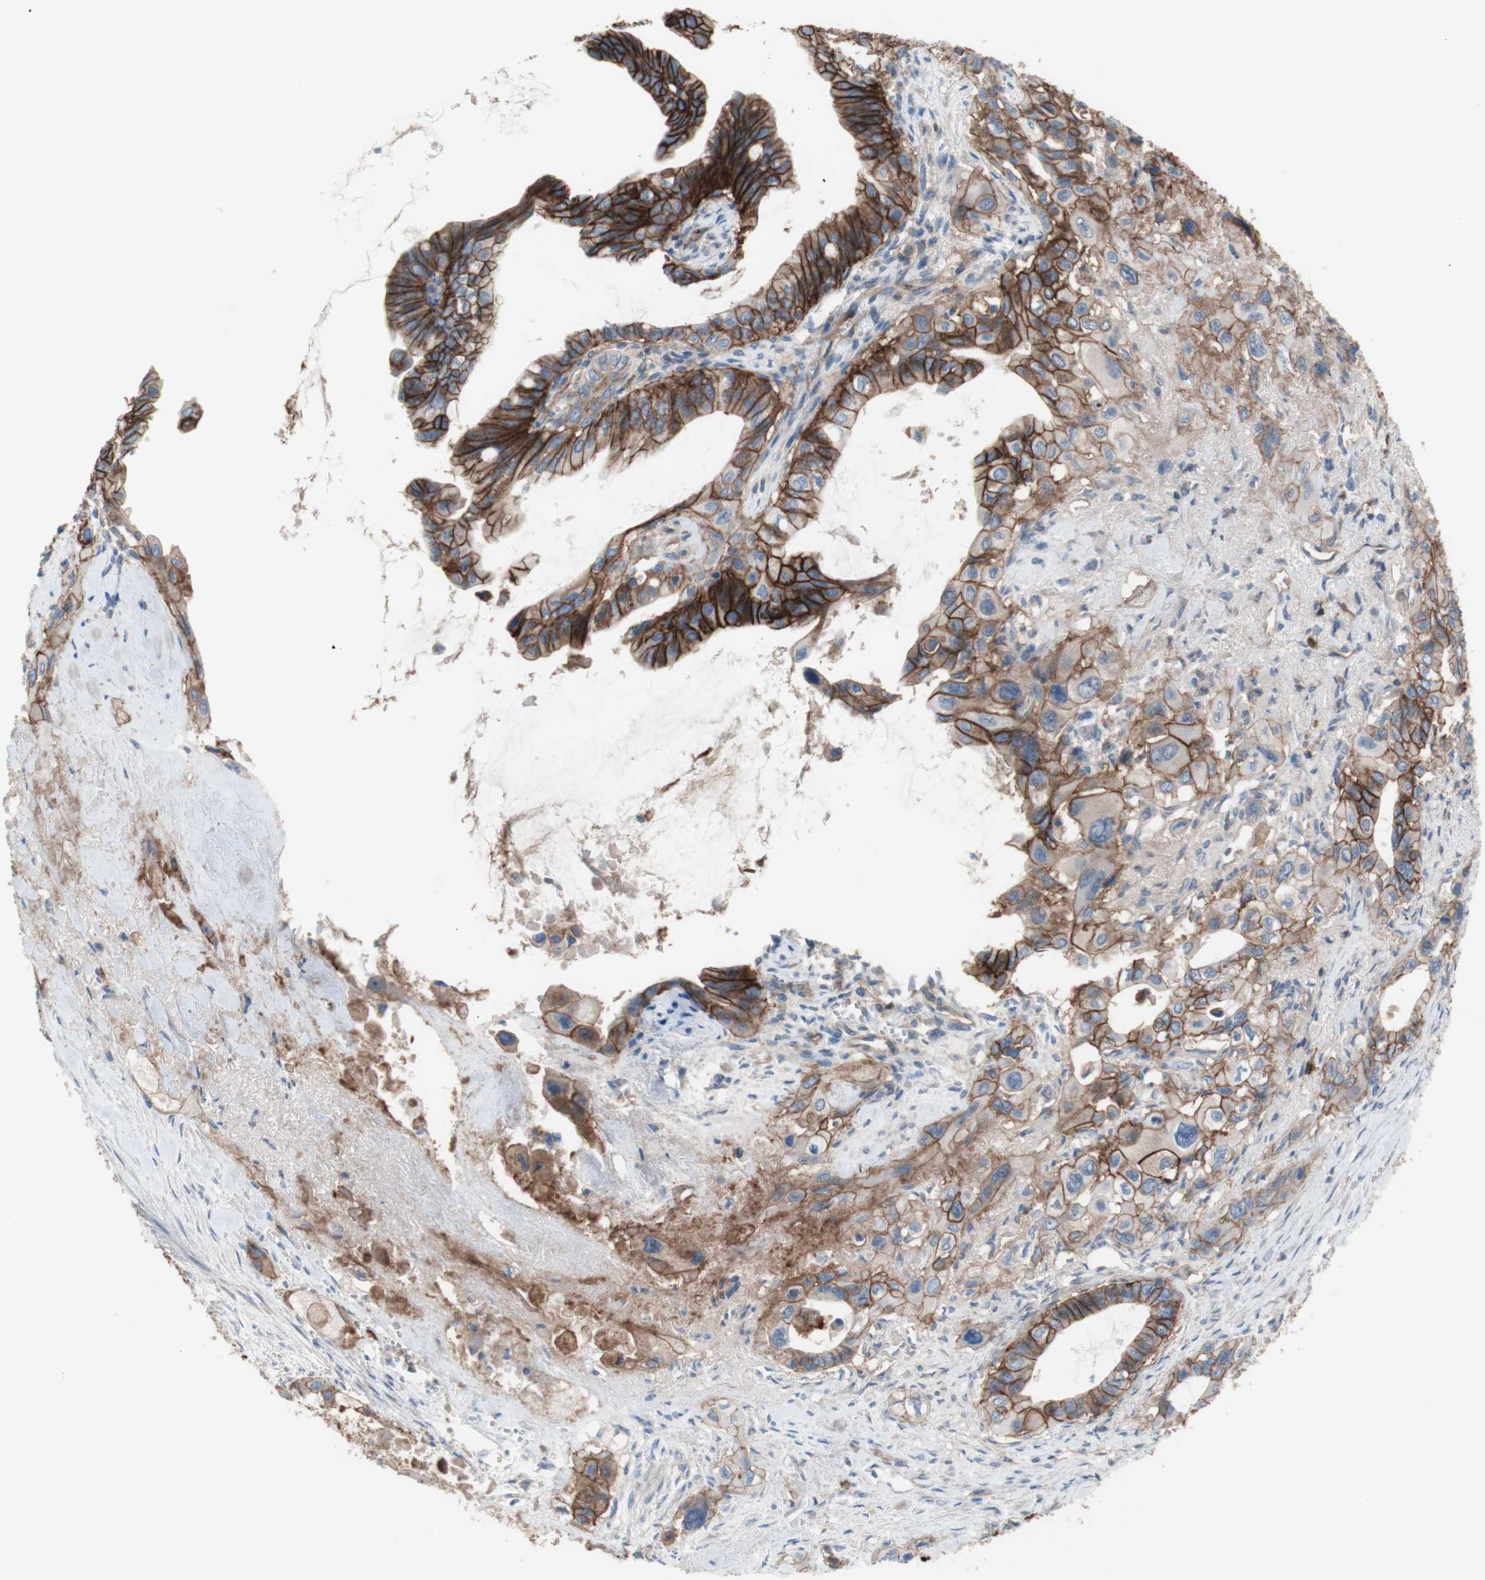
{"staining": {"intensity": "moderate", "quantity": ">75%", "location": "cytoplasmic/membranous"}, "tissue": "pancreatic cancer", "cell_type": "Tumor cells", "image_type": "cancer", "snomed": [{"axis": "morphology", "description": "Adenocarcinoma, NOS"}, {"axis": "topography", "description": "Pancreas"}], "caption": "IHC photomicrograph of human pancreatic adenocarcinoma stained for a protein (brown), which shows medium levels of moderate cytoplasmic/membranous staining in approximately >75% of tumor cells.", "gene": "CD46", "patient": {"sex": "male", "age": 73}}